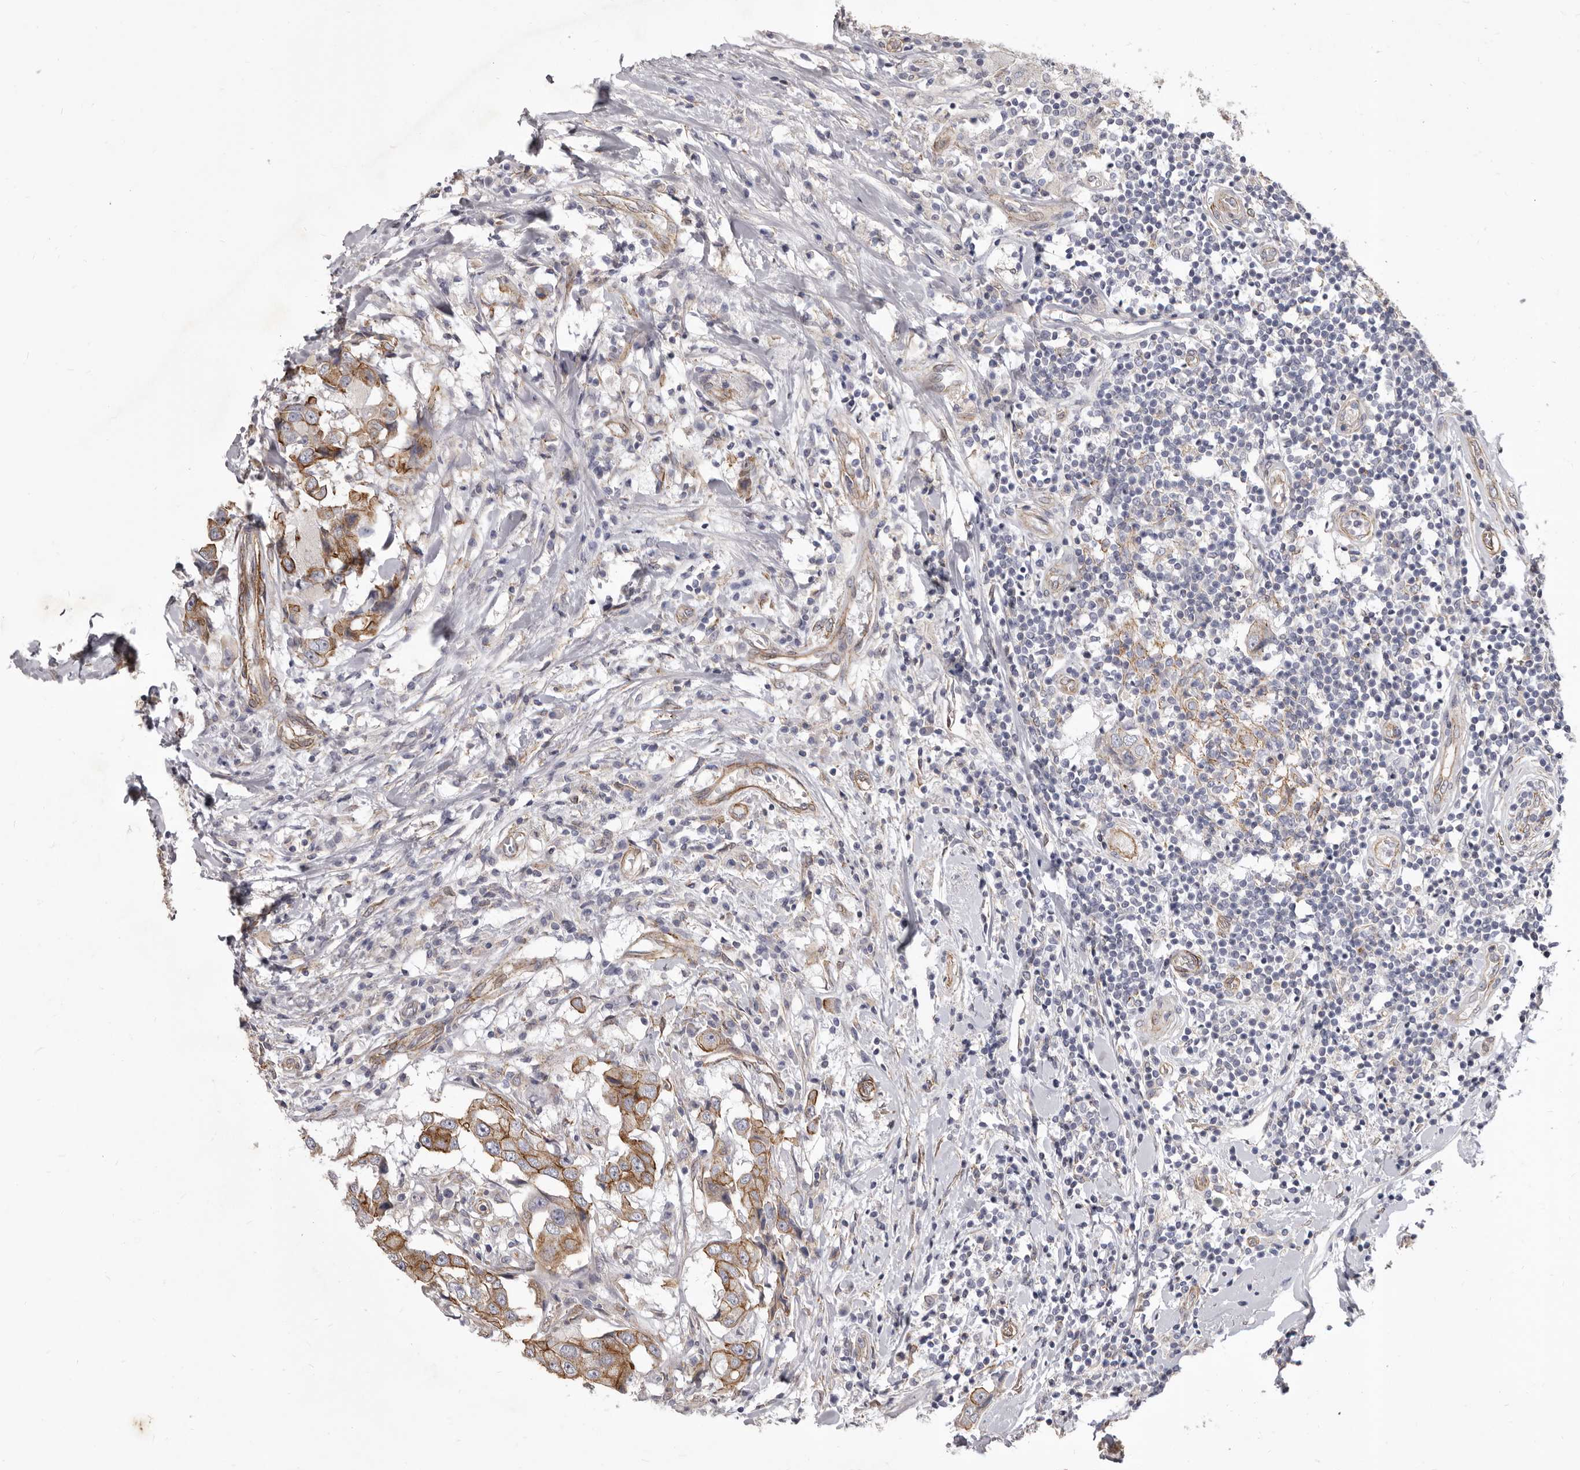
{"staining": {"intensity": "moderate", "quantity": "25%-75%", "location": "cytoplasmic/membranous"}, "tissue": "breast cancer", "cell_type": "Tumor cells", "image_type": "cancer", "snomed": [{"axis": "morphology", "description": "Duct carcinoma"}, {"axis": "topography", "description": "Breast"}], "caption": "Immunohistochemical staining of human infiltrating ductal carcinoma (breast) shows medium levels of moderate cytoplasmic/membranous protein staining in approximately 25%-75% of tumor cells.", "gene": "P2RX6", "patient": {"sex": "female", "age": 27}}